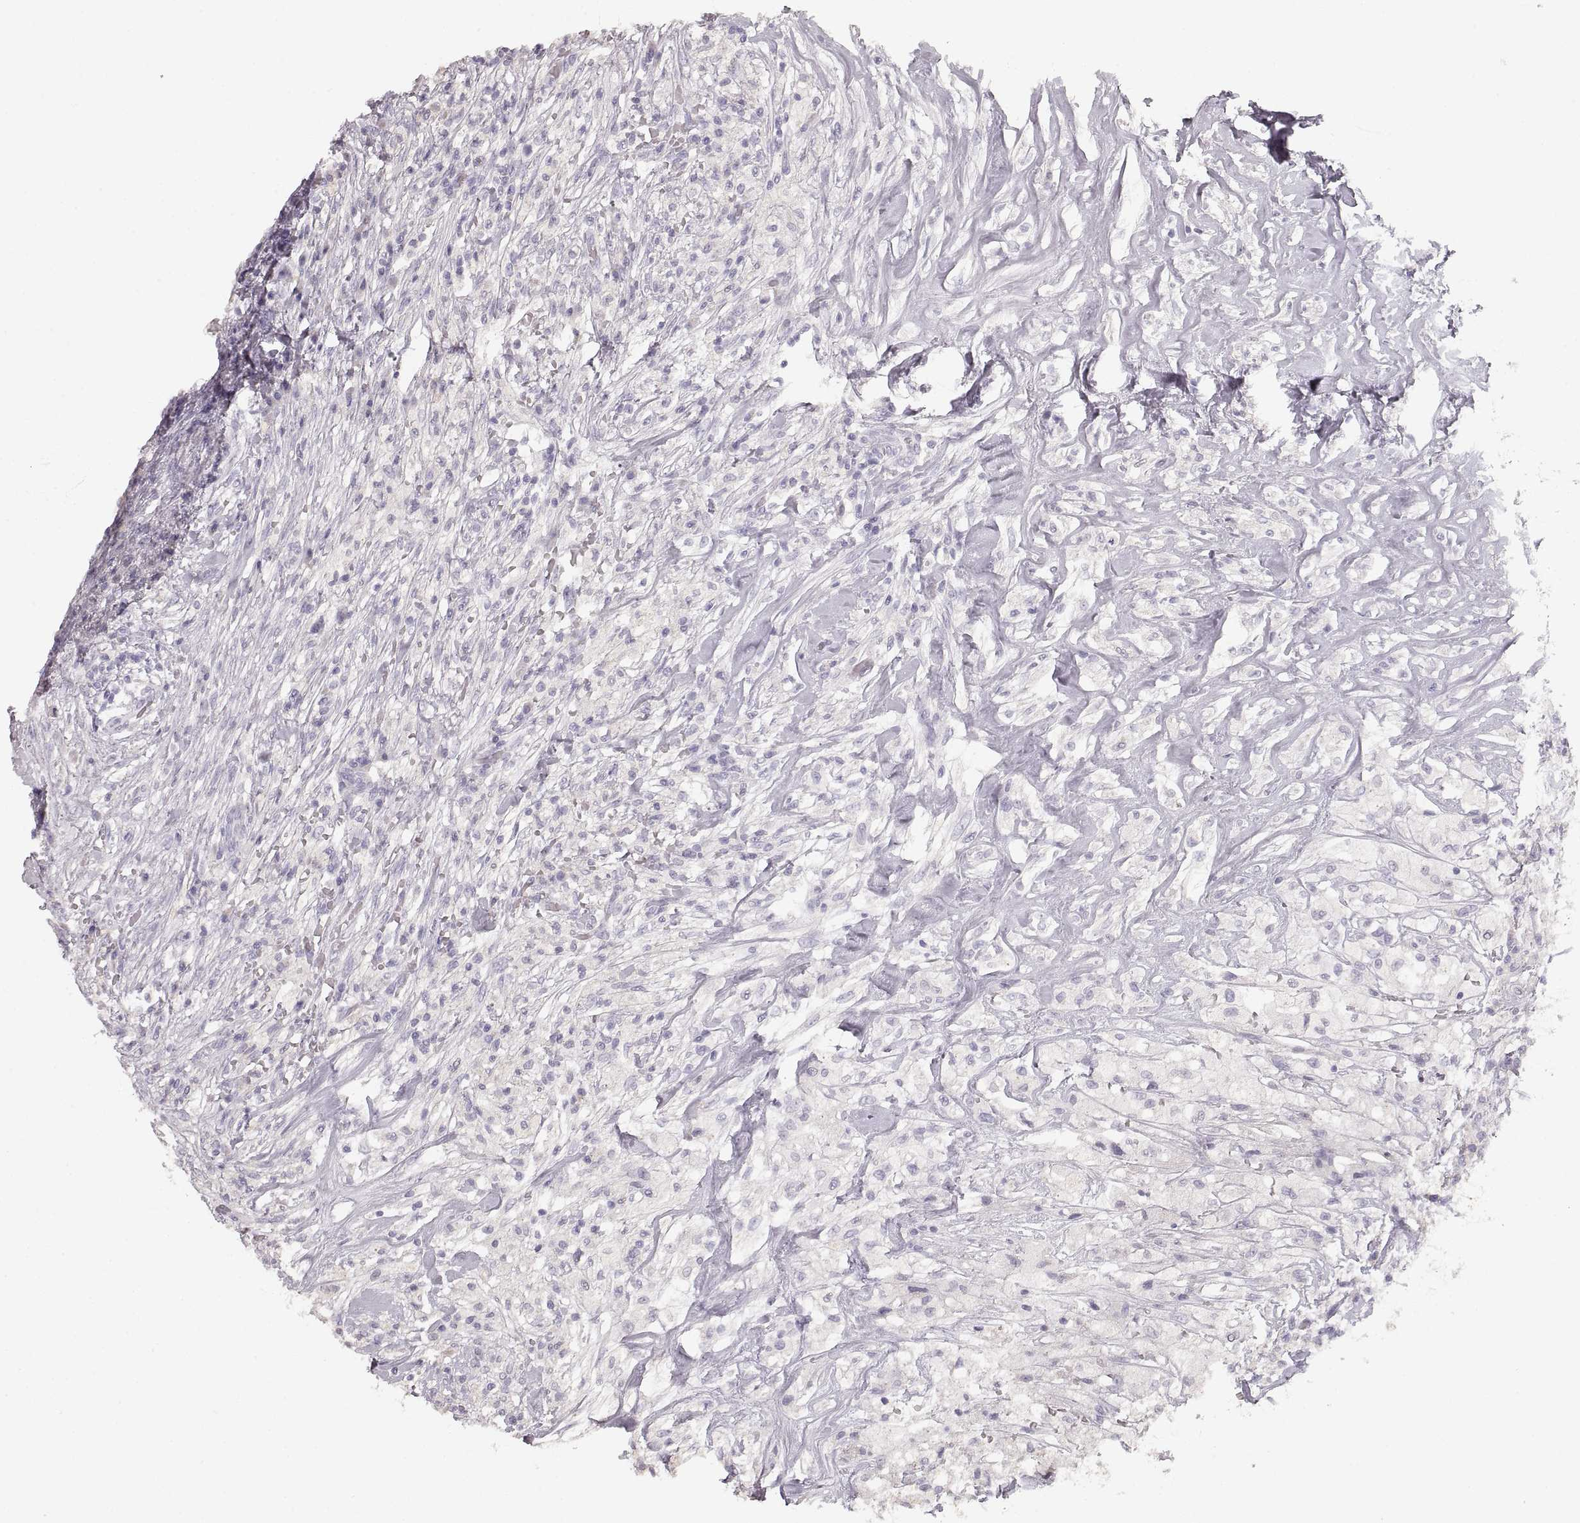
{"staining": {"intensity": "negative", "quantity": "none", "location": "none"}, "tissue": "testis cancer", "cell_type": "Tumor cells", "image_type": "cancer", "snomed": [{"axis": "morphology", "description": "Necrosis, NOS"}, {"axis": "morphology", "description": "Carcinoma, Embryonal, NOS"}, {"axis": "topography", "description": "Testis"}], "caption": "Immunohistochemical staining of human testis embryonal carcinoma demonstrates no significant positivity in tumor cells.", "gene": "ZP3", "patient": {"sex": "male", "age": 19}}